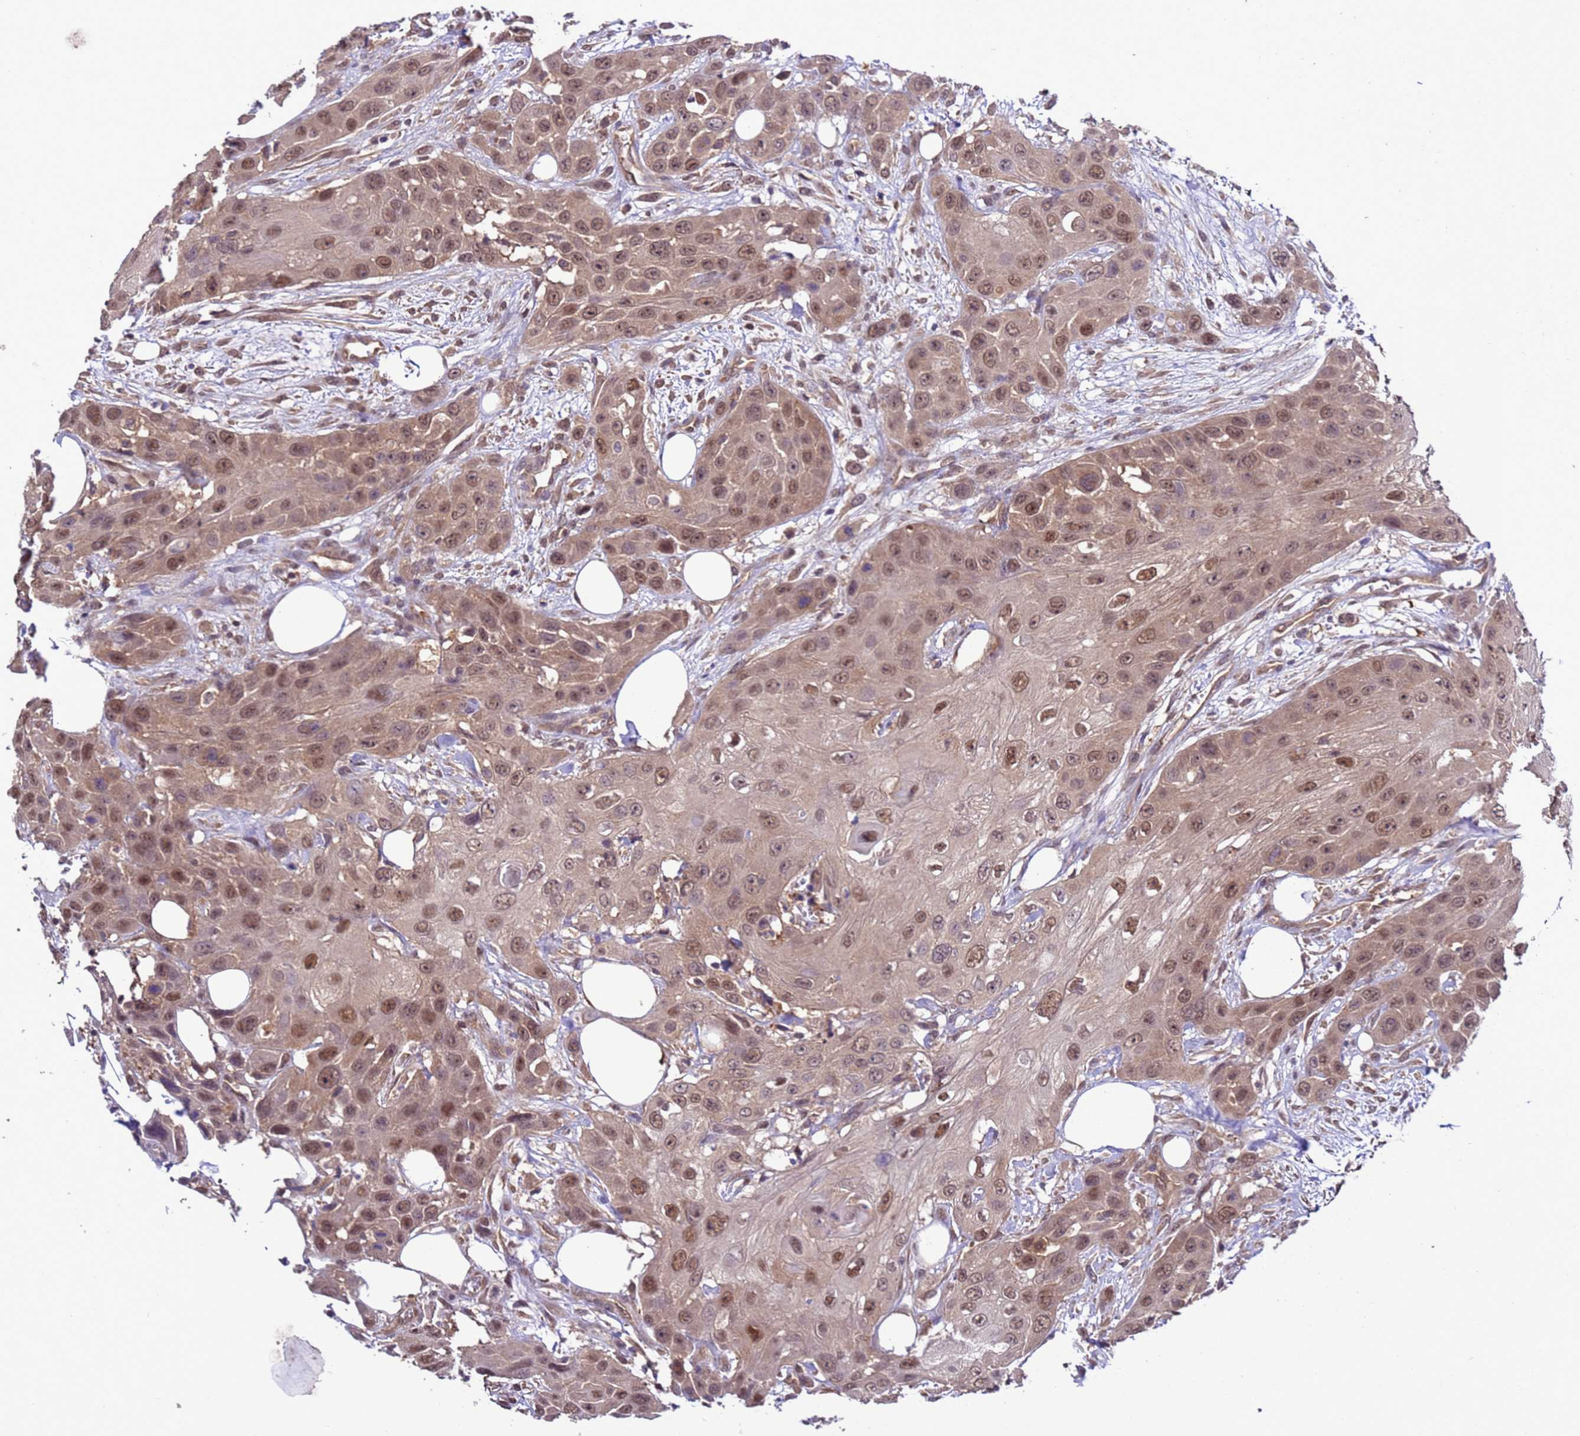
{"staining": {"intensity": "moderate", "quantity": ">75%", "location": "nuclear"}, "tissue": "head and neck cancer", "cell_type": "Tumor cells", "image_type": "cancer", "snomed": [{"axis": "morphology", "description": "Squamous cell carcinoma, NOS"}, {"axis": "topography", "description": "Head-Neck"}], "caption": "Brown immunohistochemical staining in head and neck cancer (squamous cell carcinoma) shows moderate nuclear positivity in approximately >75% of tumor cells.", "gene": "ZFP69B", "patient": {"sex": "male", "age": 81}}